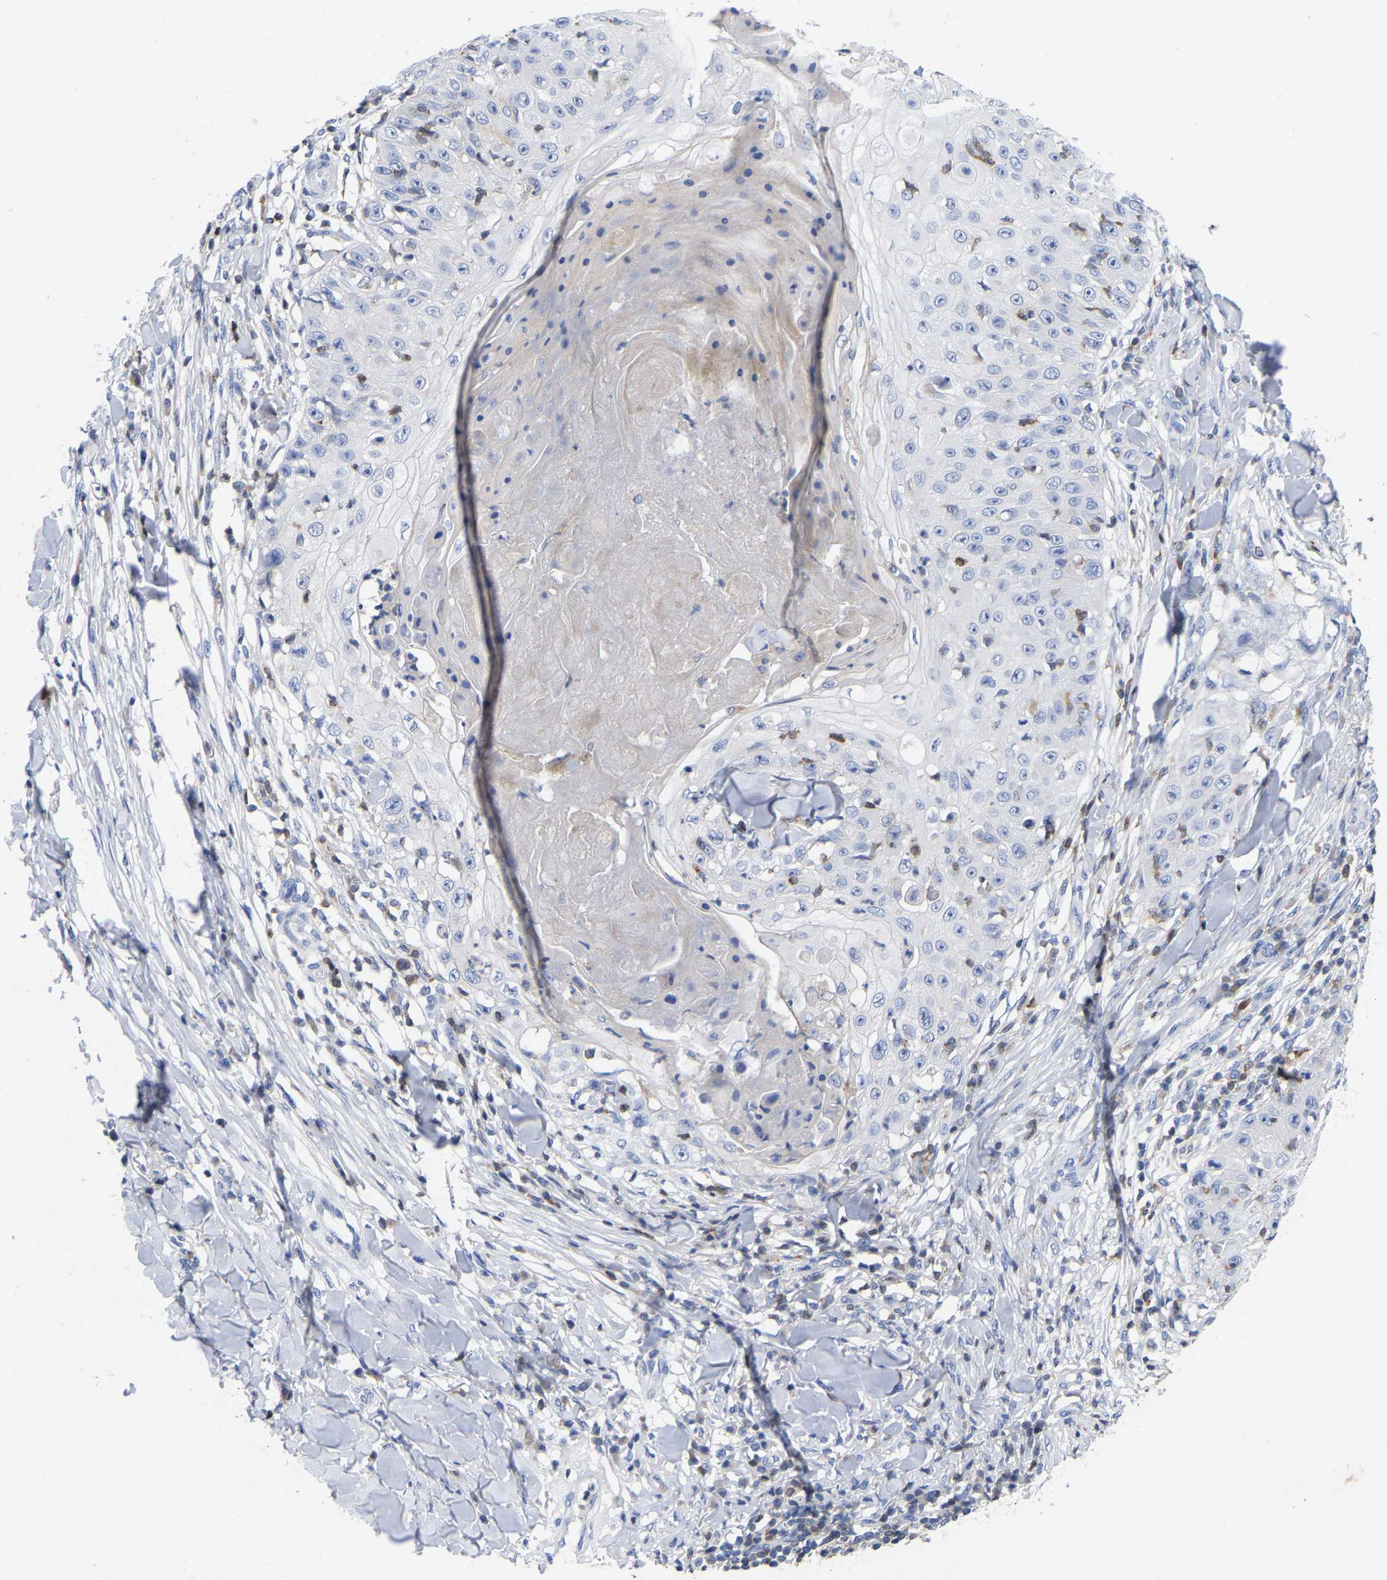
{"staining": {"intensity": "negative", "quantity": "none", "location": "none"}, "tissue": "skin cancer", "cell_type": "Tumor cells", "image_type": "cancer", "snomed": [{"axis": "morphology", "description": "Squamous cell carcinoma, NOS"}, {"axis": "topography", "description": "Skin"}], "caption": "Tumor cells are negative for brown protein staining in skin squamous cell carcinoma.", "gene": "PTPN7", "patient": {"sex": "male", "age": 86}}